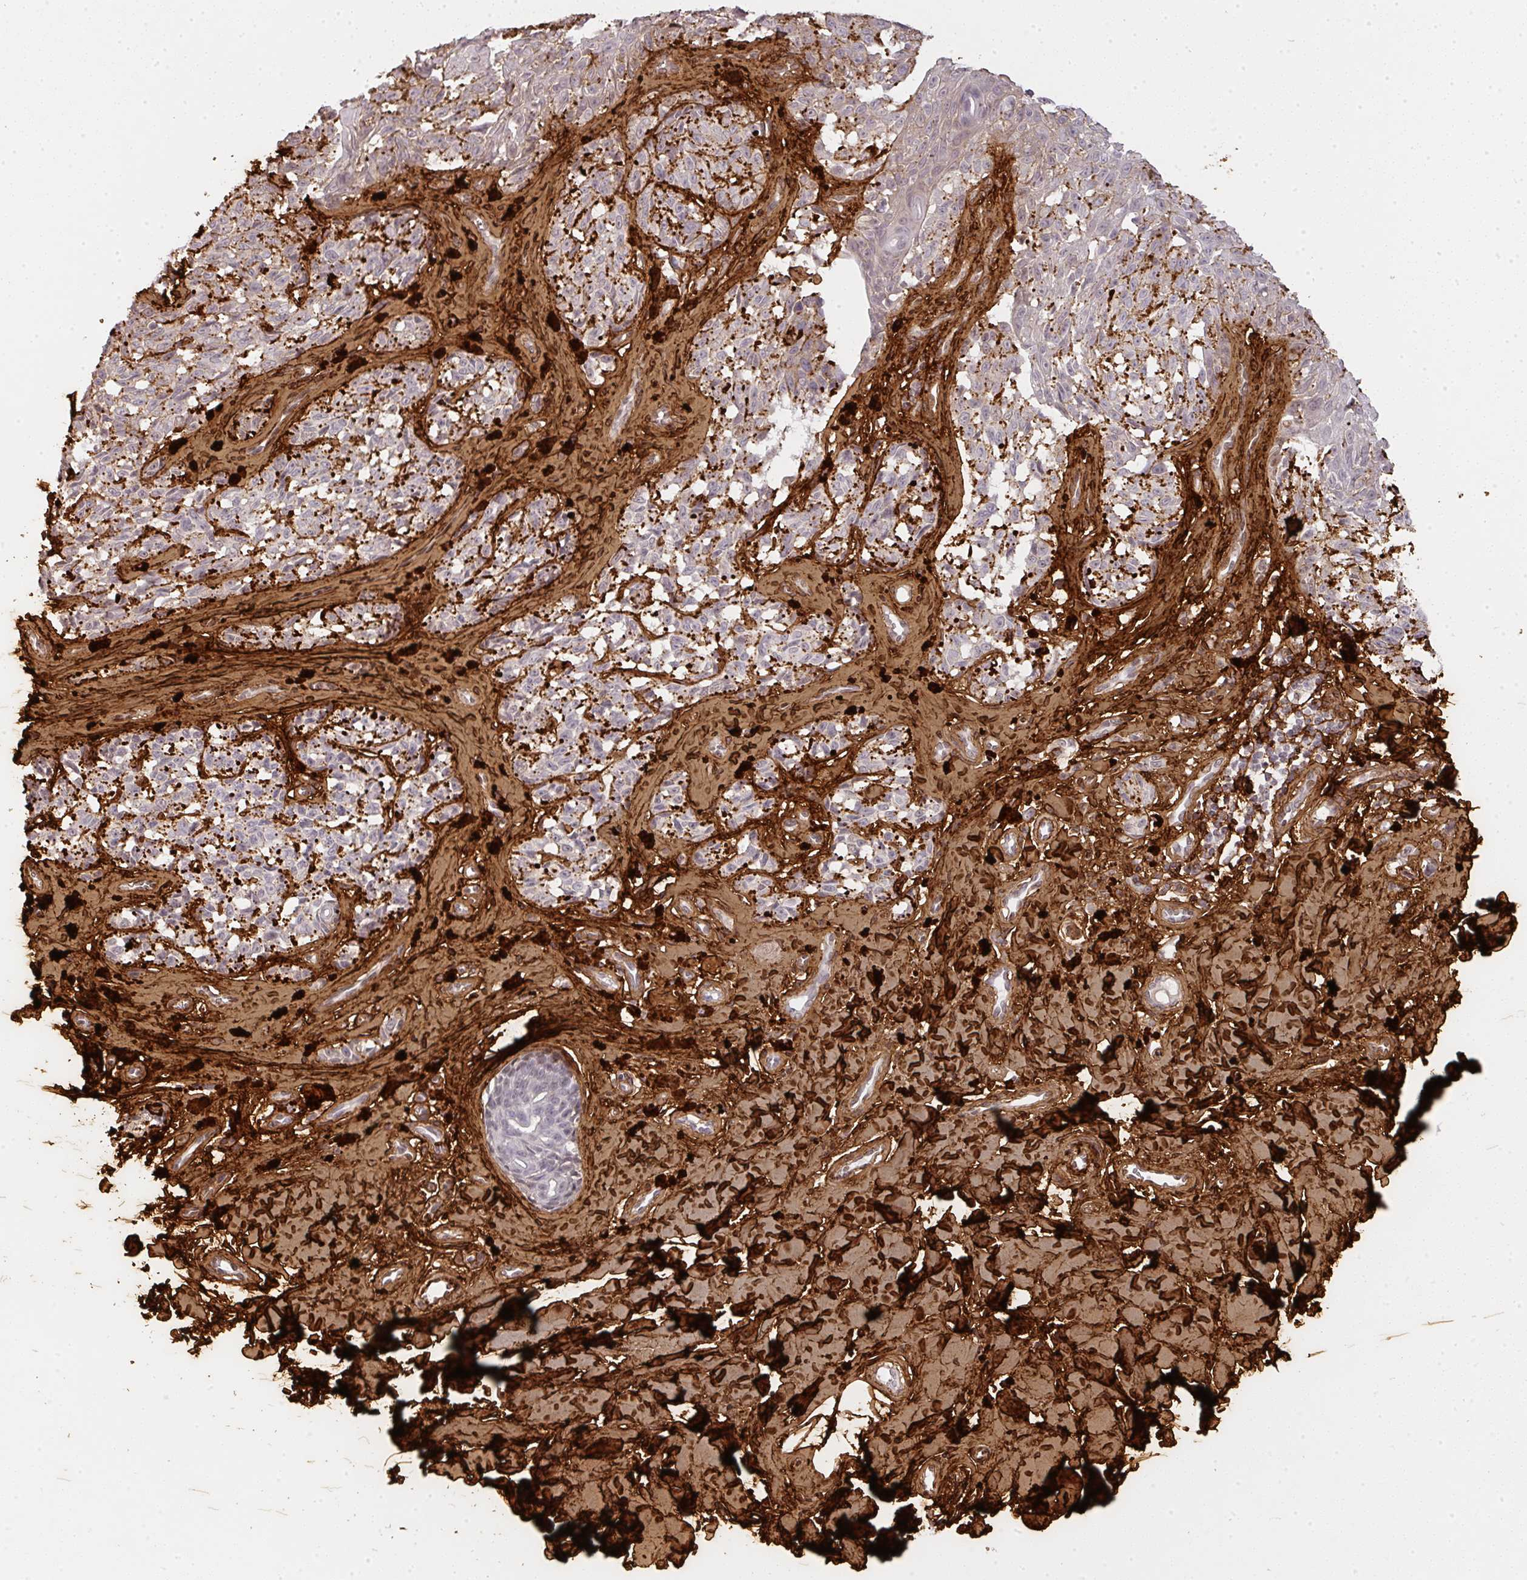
{"staining": {"intensity": "negative", "quantity": "none", "location": "none"}, "tissue": "melanoma", "cell_type": "Tumor cells", "image_type": "cancer", "snomed": [{"axis": "morphology", "description": "Malignant melanoma, NOS"}, {"axis": "topography", "description": "Skin"}], "caption": "Tumor cells are negative for protein expression in human malignant melanoma. Nuclei are stained in blue.", "gene": "COL3A1", "patient": {"sex": "female", "age": 65}}